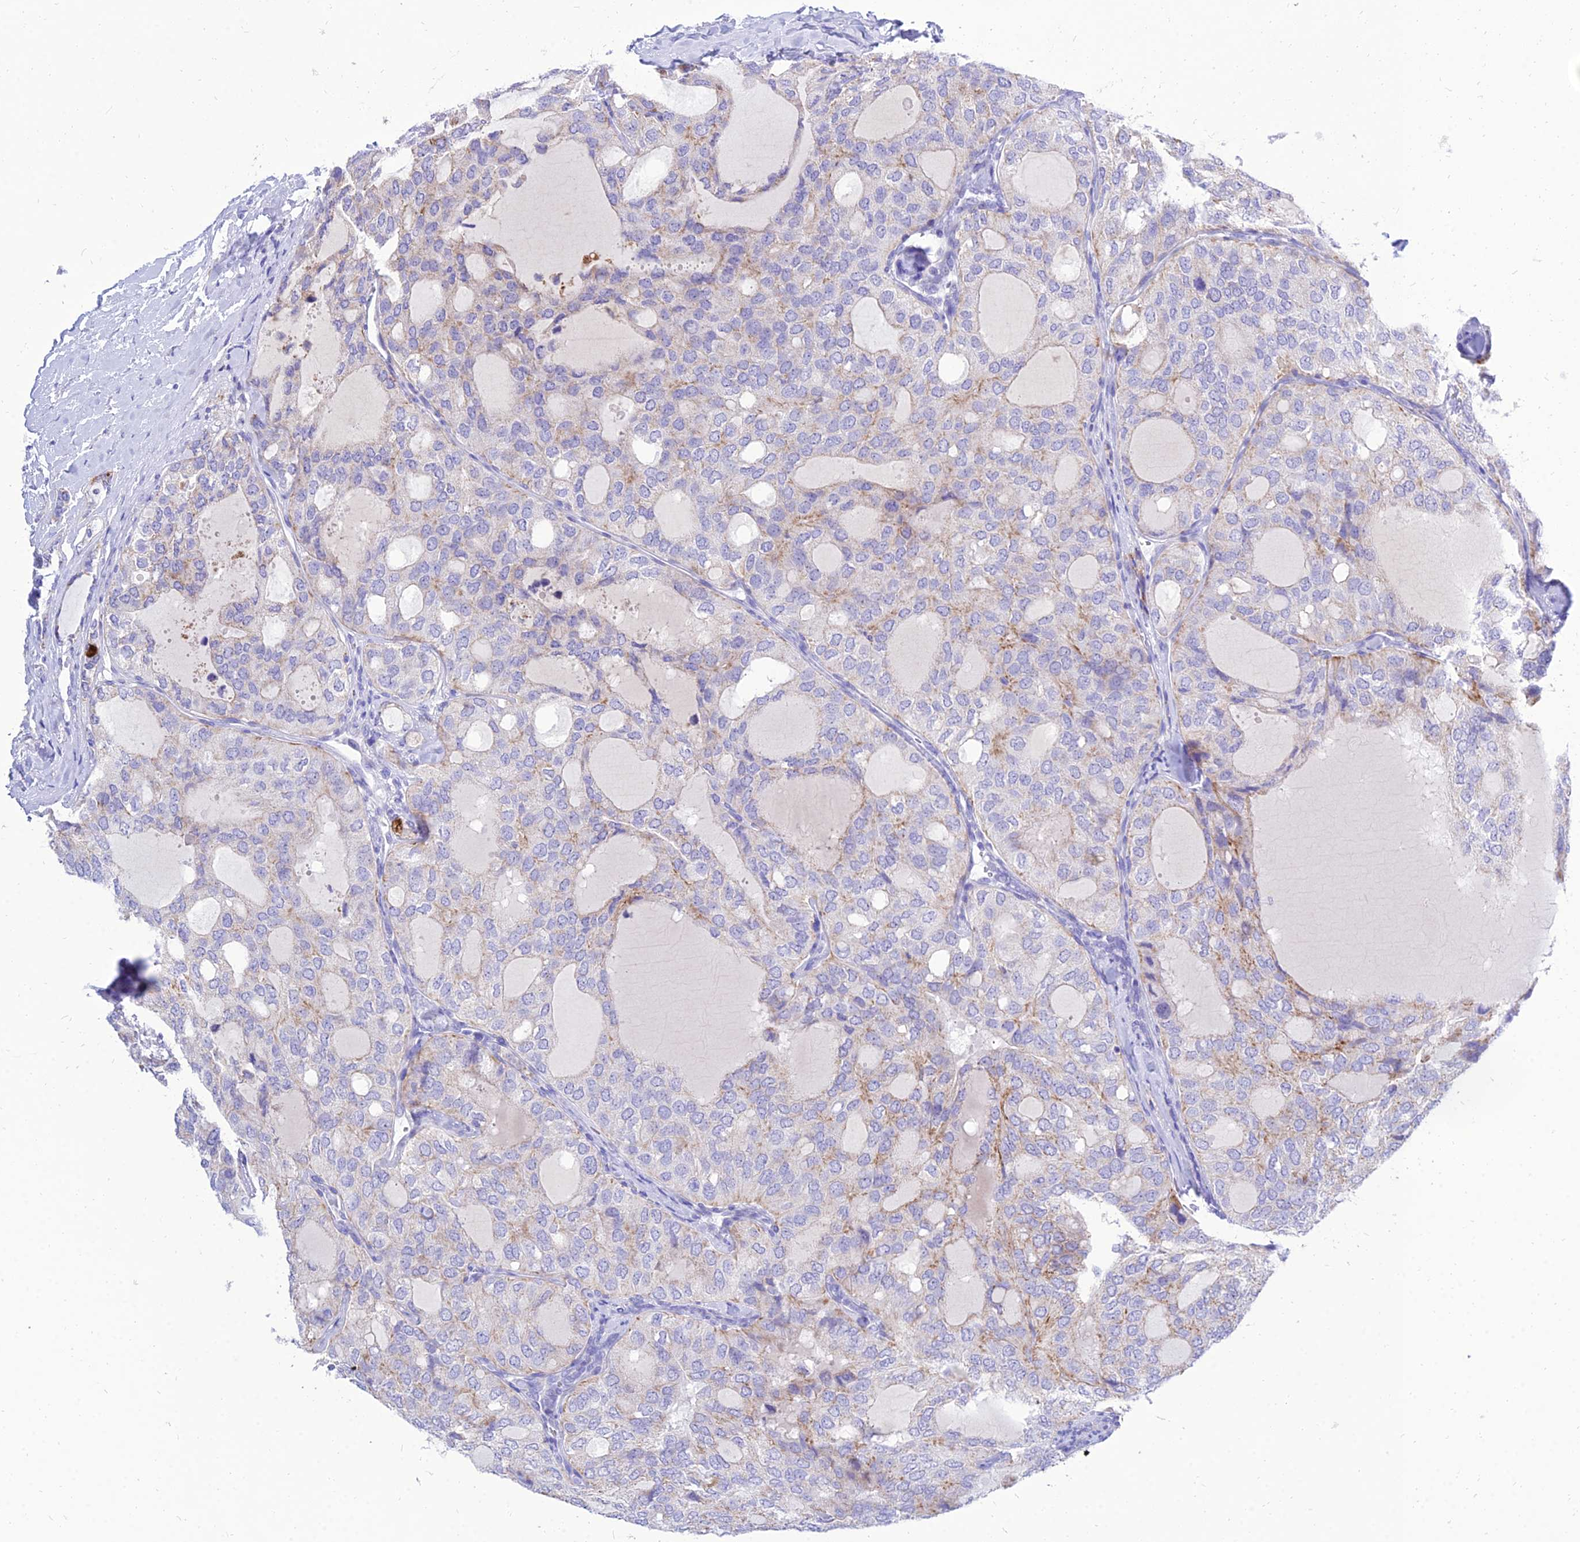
{"staining": {"intensity": "moderate", "quantity": "<25%", "location": "cytoplasmic/membranous"}, "tissue": "thyroid cancer", "cell_type": "Tumor cells", "image_type": "cancer", "snomed": [{"axis": "morphology", "description": "Follicular adenoma carcinoma, NOS"}, {"axis": "topography", "description": "Thyroid gland"}], "caption": "IHC of follicular adenoma carcinoma (thyroid) displays low levels of moderate cytoplasmic/membranous staining in approximately <25% of tumor cells.", "gene": "PKN3", "patient": {"sex": "male", "age": 75}}